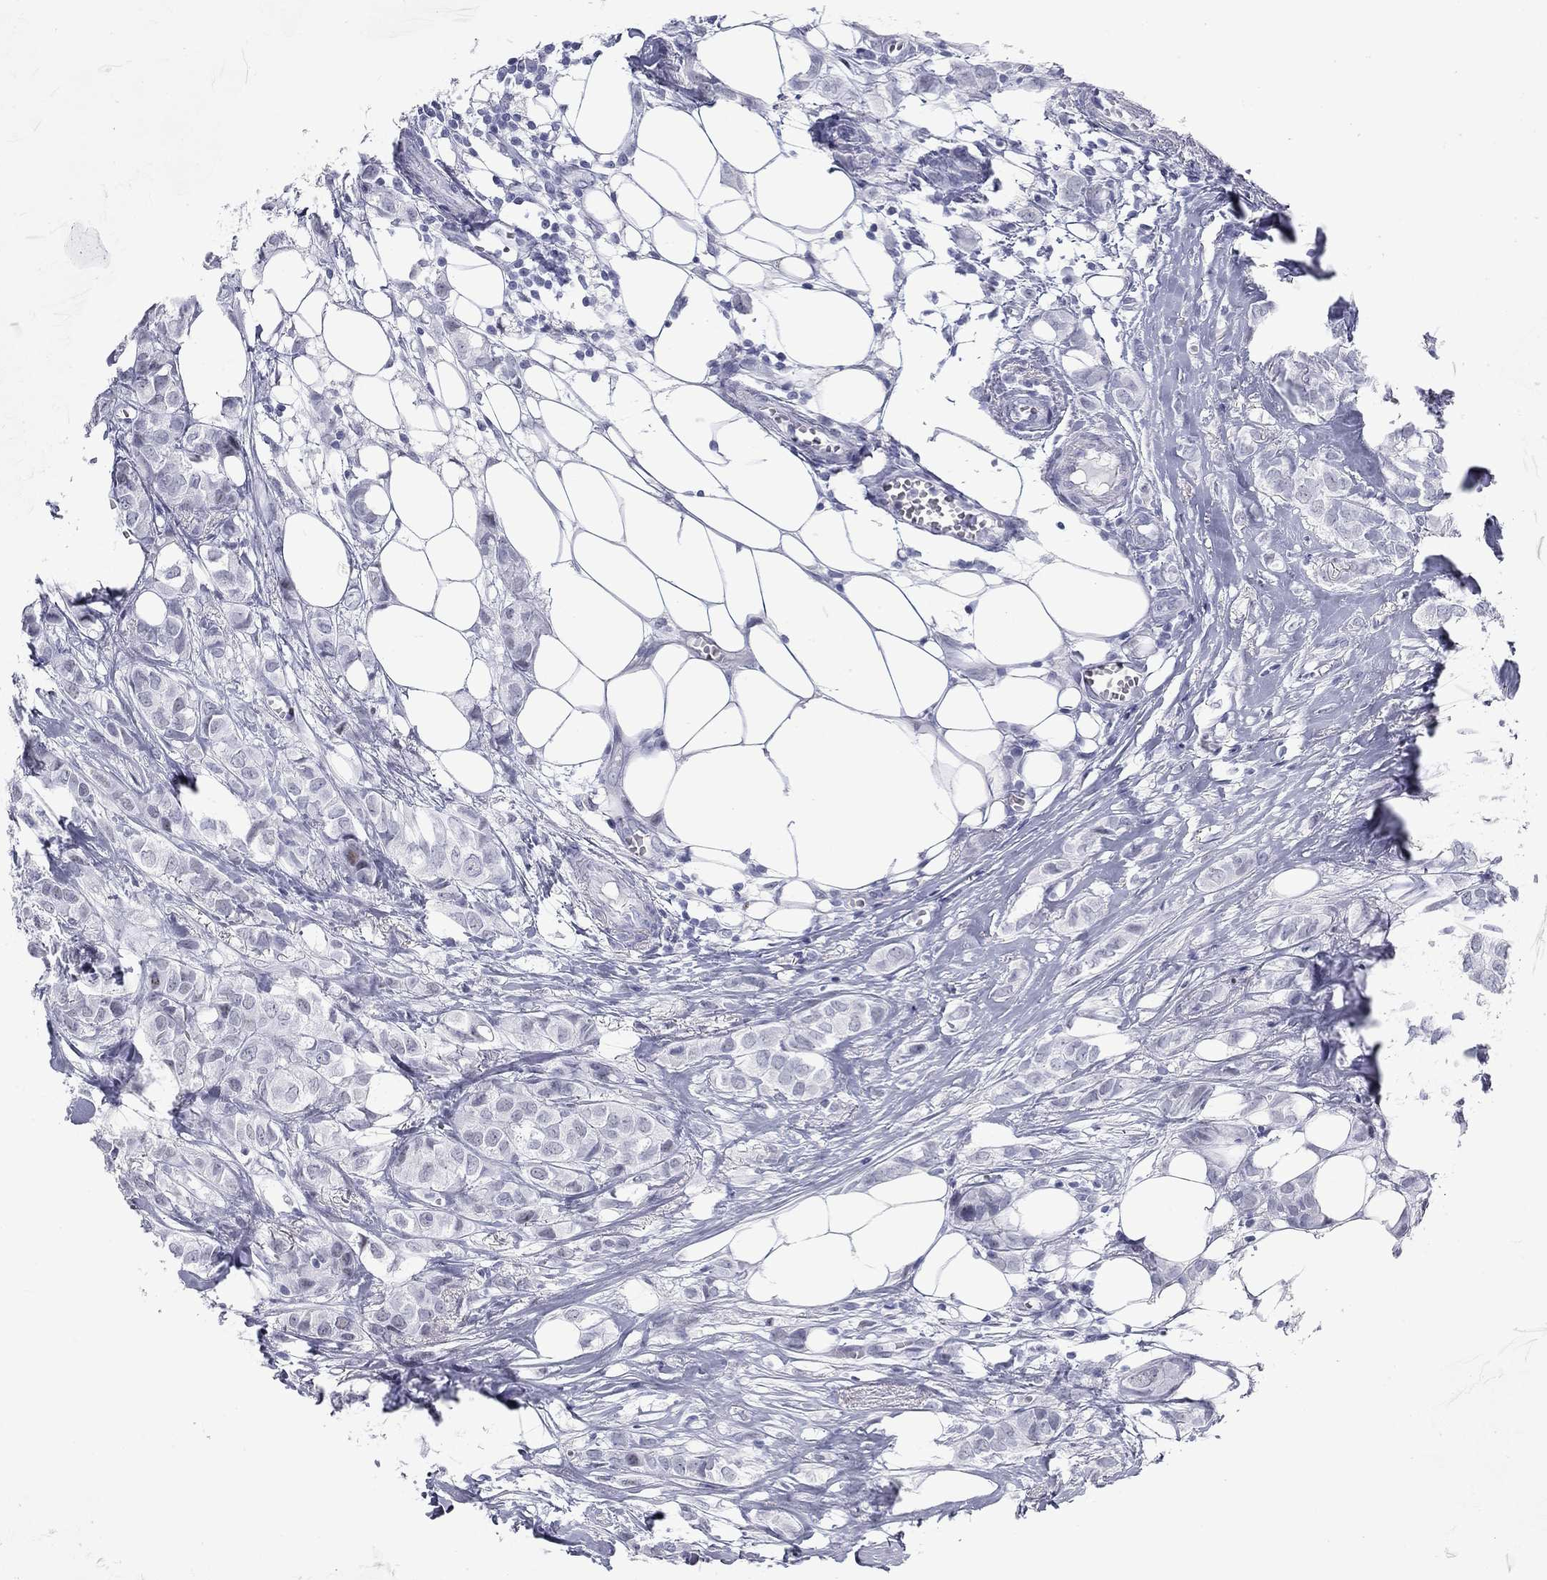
{"staining": {"intensity": "negative", "quantity": "none", "location": "none"}, "tissue": "breast cancer", "cell_type": "Tumor cells", "image_type": "cancer", "snomed": [{"axis": "morphology", "description": "Duct carcinoma"}, {"axis": "topography", "description": "Breast"}], "caption": "A histopathology image of human breast cancer (invasive ductal carcinoma) is negative for staining in tumor cells.", "gene": "ASF1B", "patient": {"sex": "female", "age": 85}}